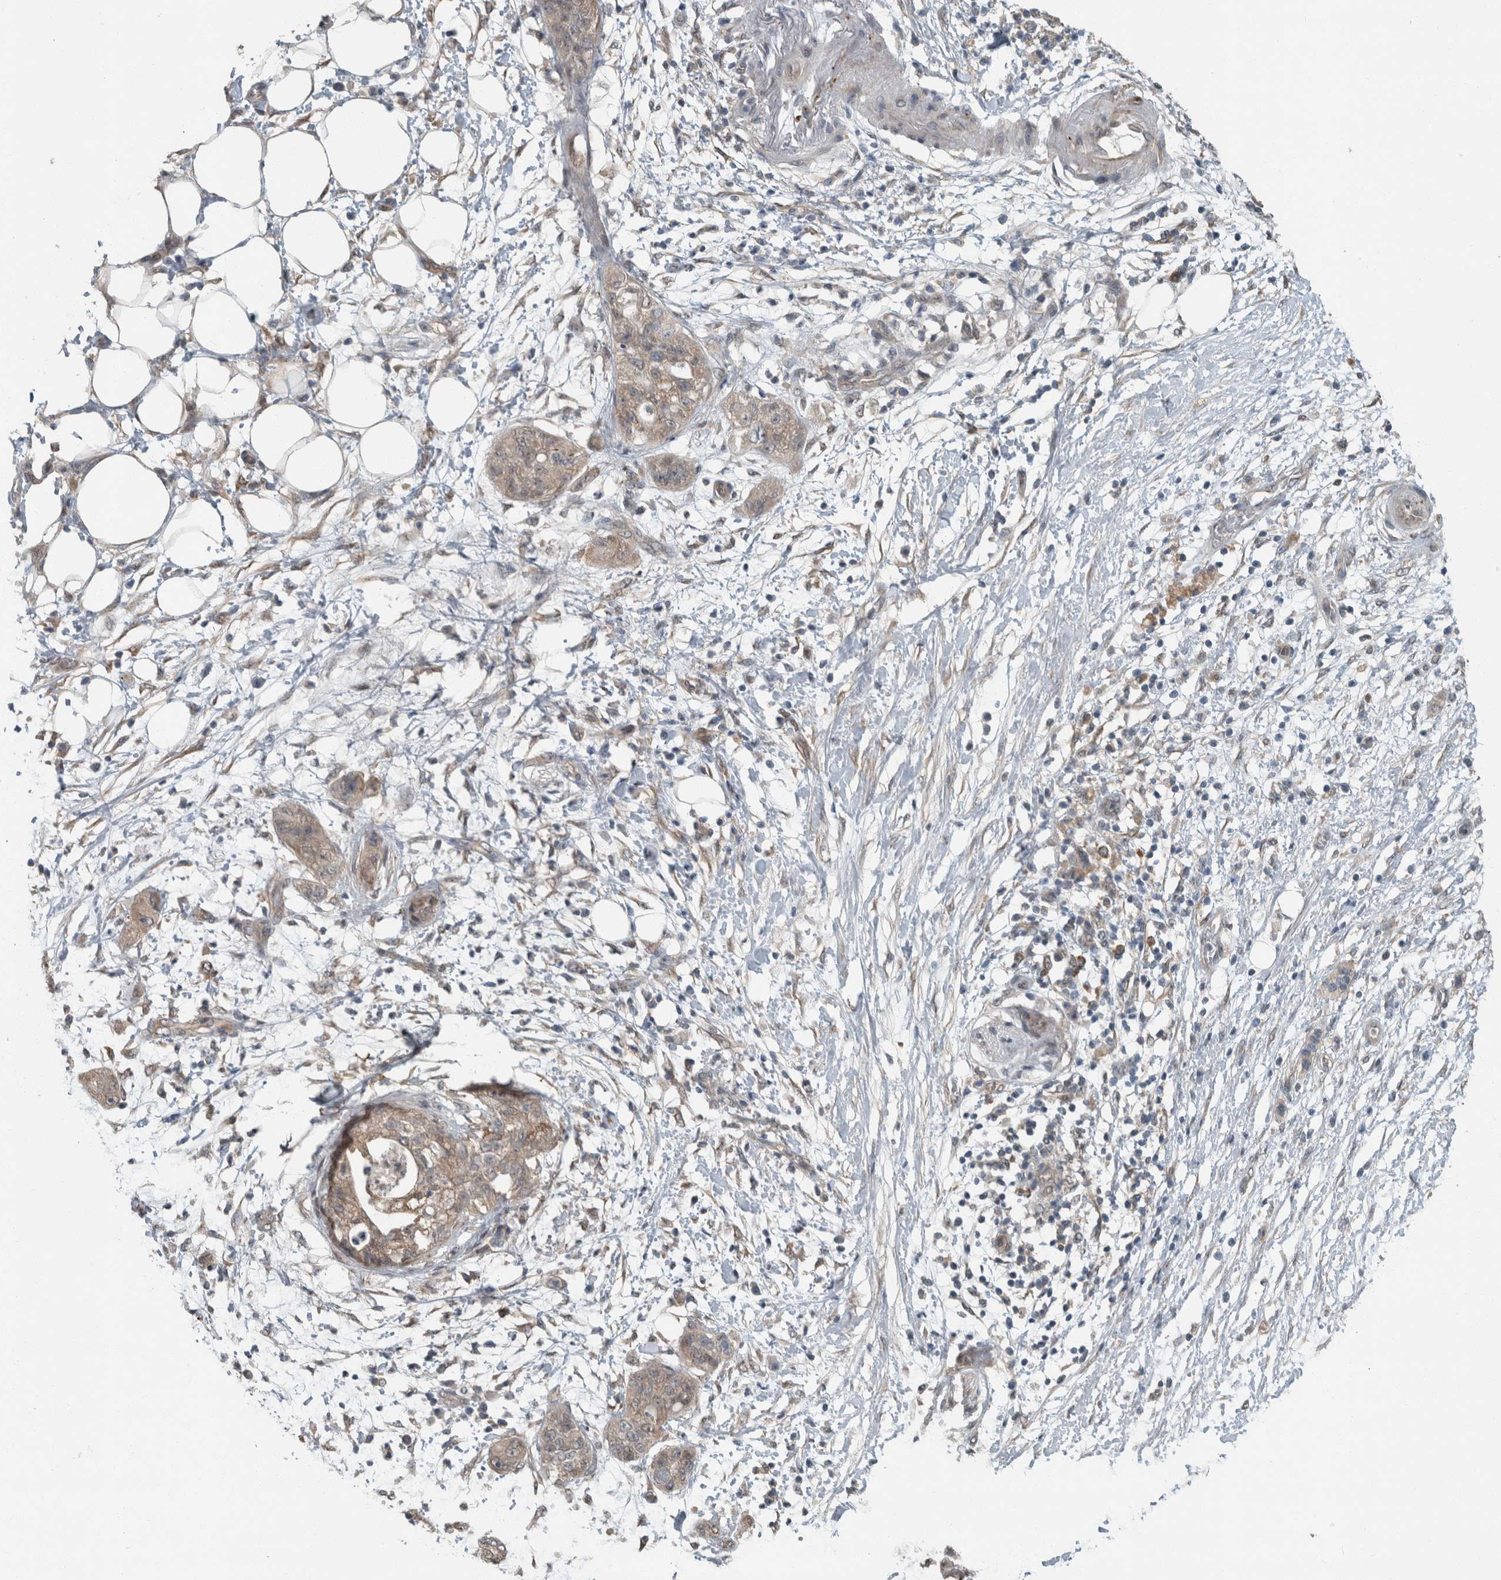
{"staining": {"intensity": "weak", "quantity": "<25%", "location": "cytoplasmic/membranous"}, "tissue": "pancreatic cancer", "cell_type": "Tumor cells", "image_type": "cancer", "snomed": [{"axis": "morphology", "description": "Adenocarcinoma, NOS"}, {"axis": "topography", "description": "Pancreas"}], "caption": "Immunohistochemical staining of human pancreatic cancer (adenocarcinoma) displays no significant staining in tumor cells.", "gene": "MYO1E", "patient": {"sex": "female", "age": 78}}